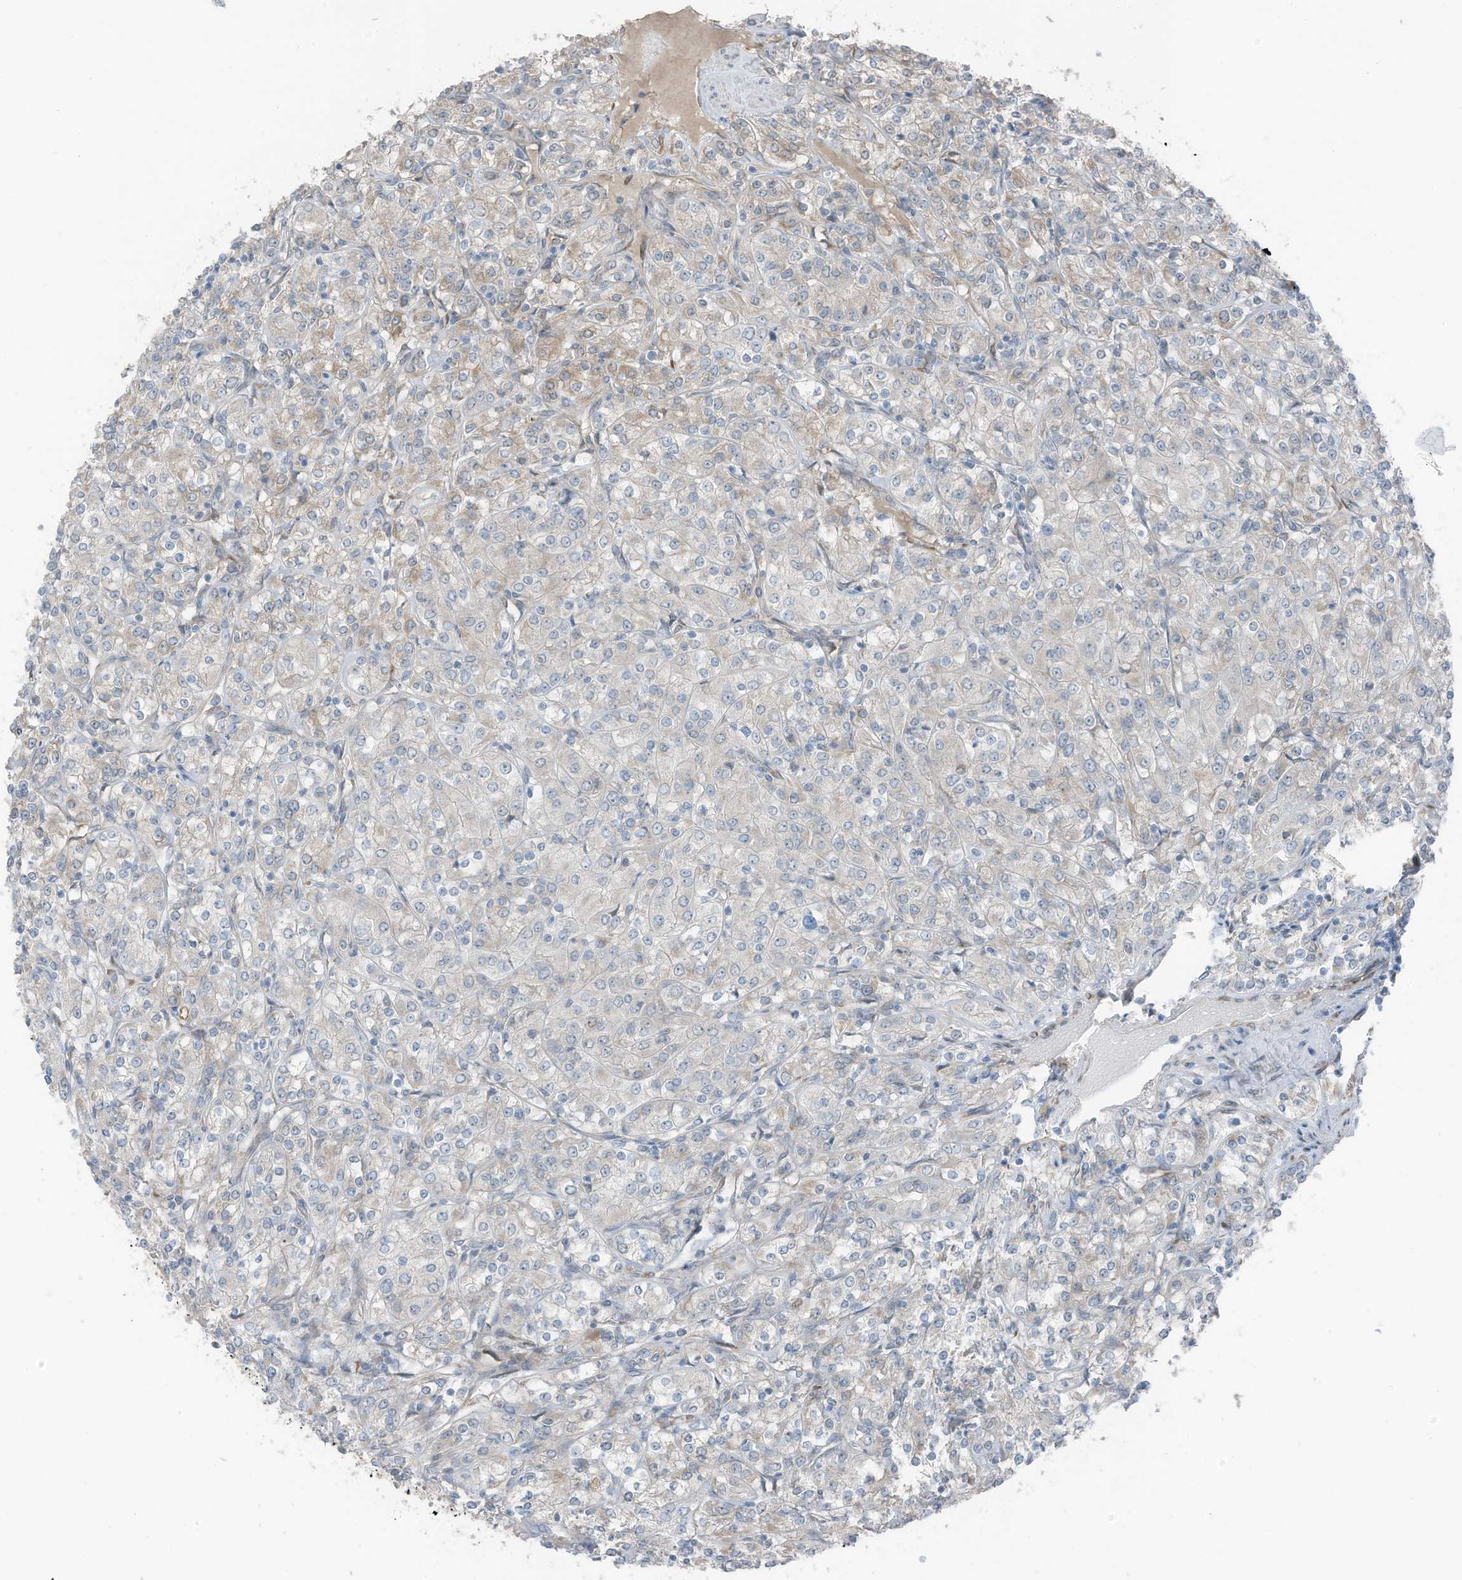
{"staining": {"intensity": "negative", "quantity": "none", "location": "none"}, "tissue": "renal cancer", "cell_type": "Tumor cells", "image_type": "cancer", "snomed": [{"axis": "morphology", "description": "Adenocarcinoma, NOS"}, {"axis": "topography", "description": "Kidney"}], "caption": "Renal adenocarcinoma was stained to show a protein in brown. There is no significant expression in tumor cells.", "gene": "ARHGEF33", "patient": {"sex": "male", "age": 77}}